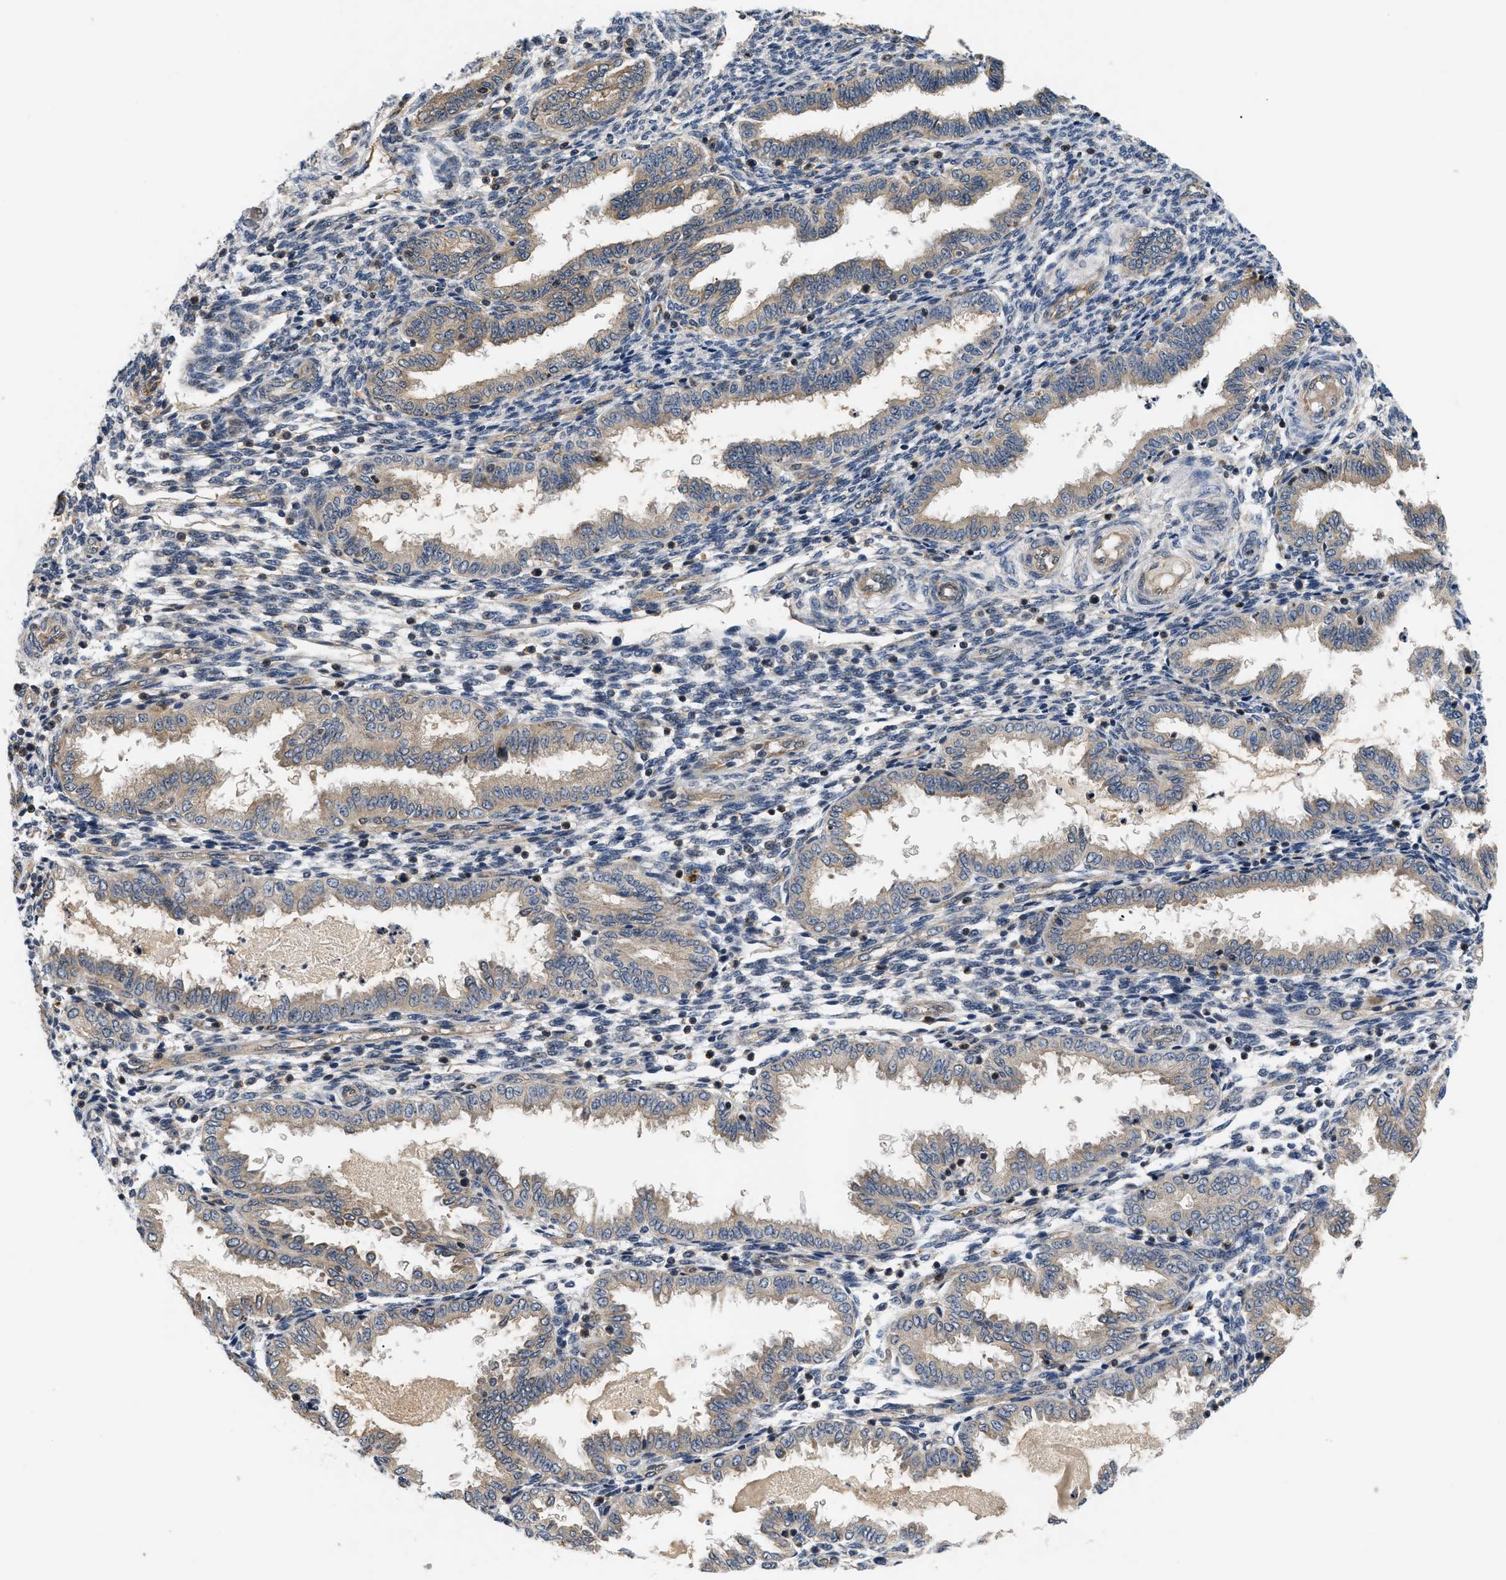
{"staining": {"intensity": "negative", "quantity": "none", "location": "none"}, "tissue": "endometrium", "cell_type": "Cells in endometrial stroma", "image_type": "normal", "snomed": [{"axis": "morphology", "description": "Normal tissue, NOS"}, {"axis": "topography", "description": "Endometrium"}], "caption": "High power microscopy photomicrograph of an immunohistochemistry (IHC) histopathology image of unremarkable endometrium, revealing no significant expression in cells in endometrial stroma. (Immunohistochemistry, brightfield microscopy, high magnification).", "gene": "HMGCR", "patient": {"sex": "female", "age": 33}}